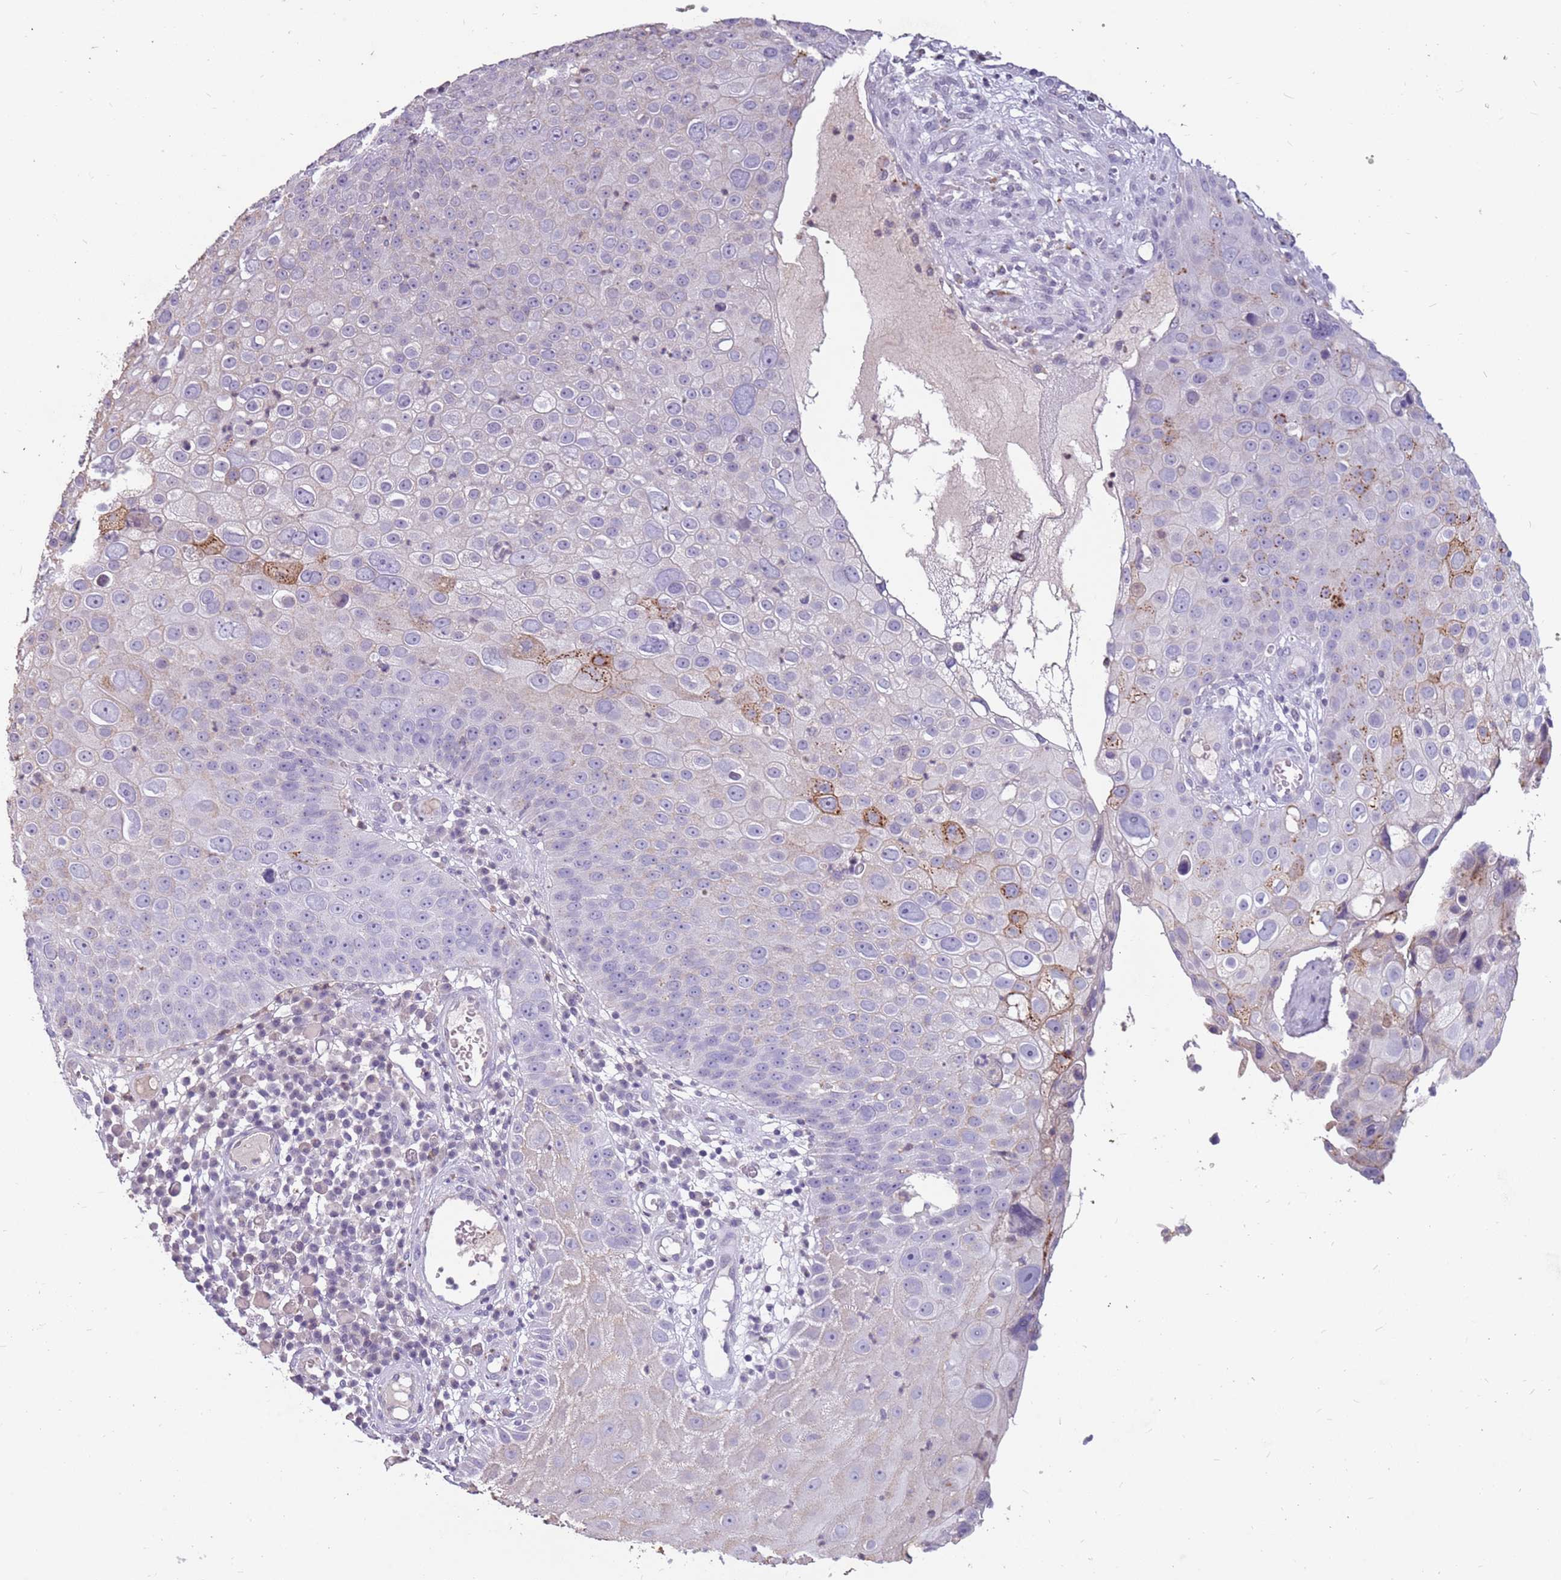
{"staining": {"intensity": "moderate", "quantity": "<25%", "location": "cytoplasmic/membranous"}, "tissue": "skin cancer", "cell_type": "Tumor cells", "image_type": "cancer", "snomed": [{"axis": "morphology", "description": "Squamous cell carcinoma, NOS"}, {"axis": "topography", "description": "Skin"}], "caption": "This is an image of immunohistochemistry (IHC) staining of skin cancer (squamous cell carcinoma), which shows moderate expression in the cytoplasmic/membranous of tumor cells.", "gene": "NEK6", "patient": {"sex": "male", "age": 71}}